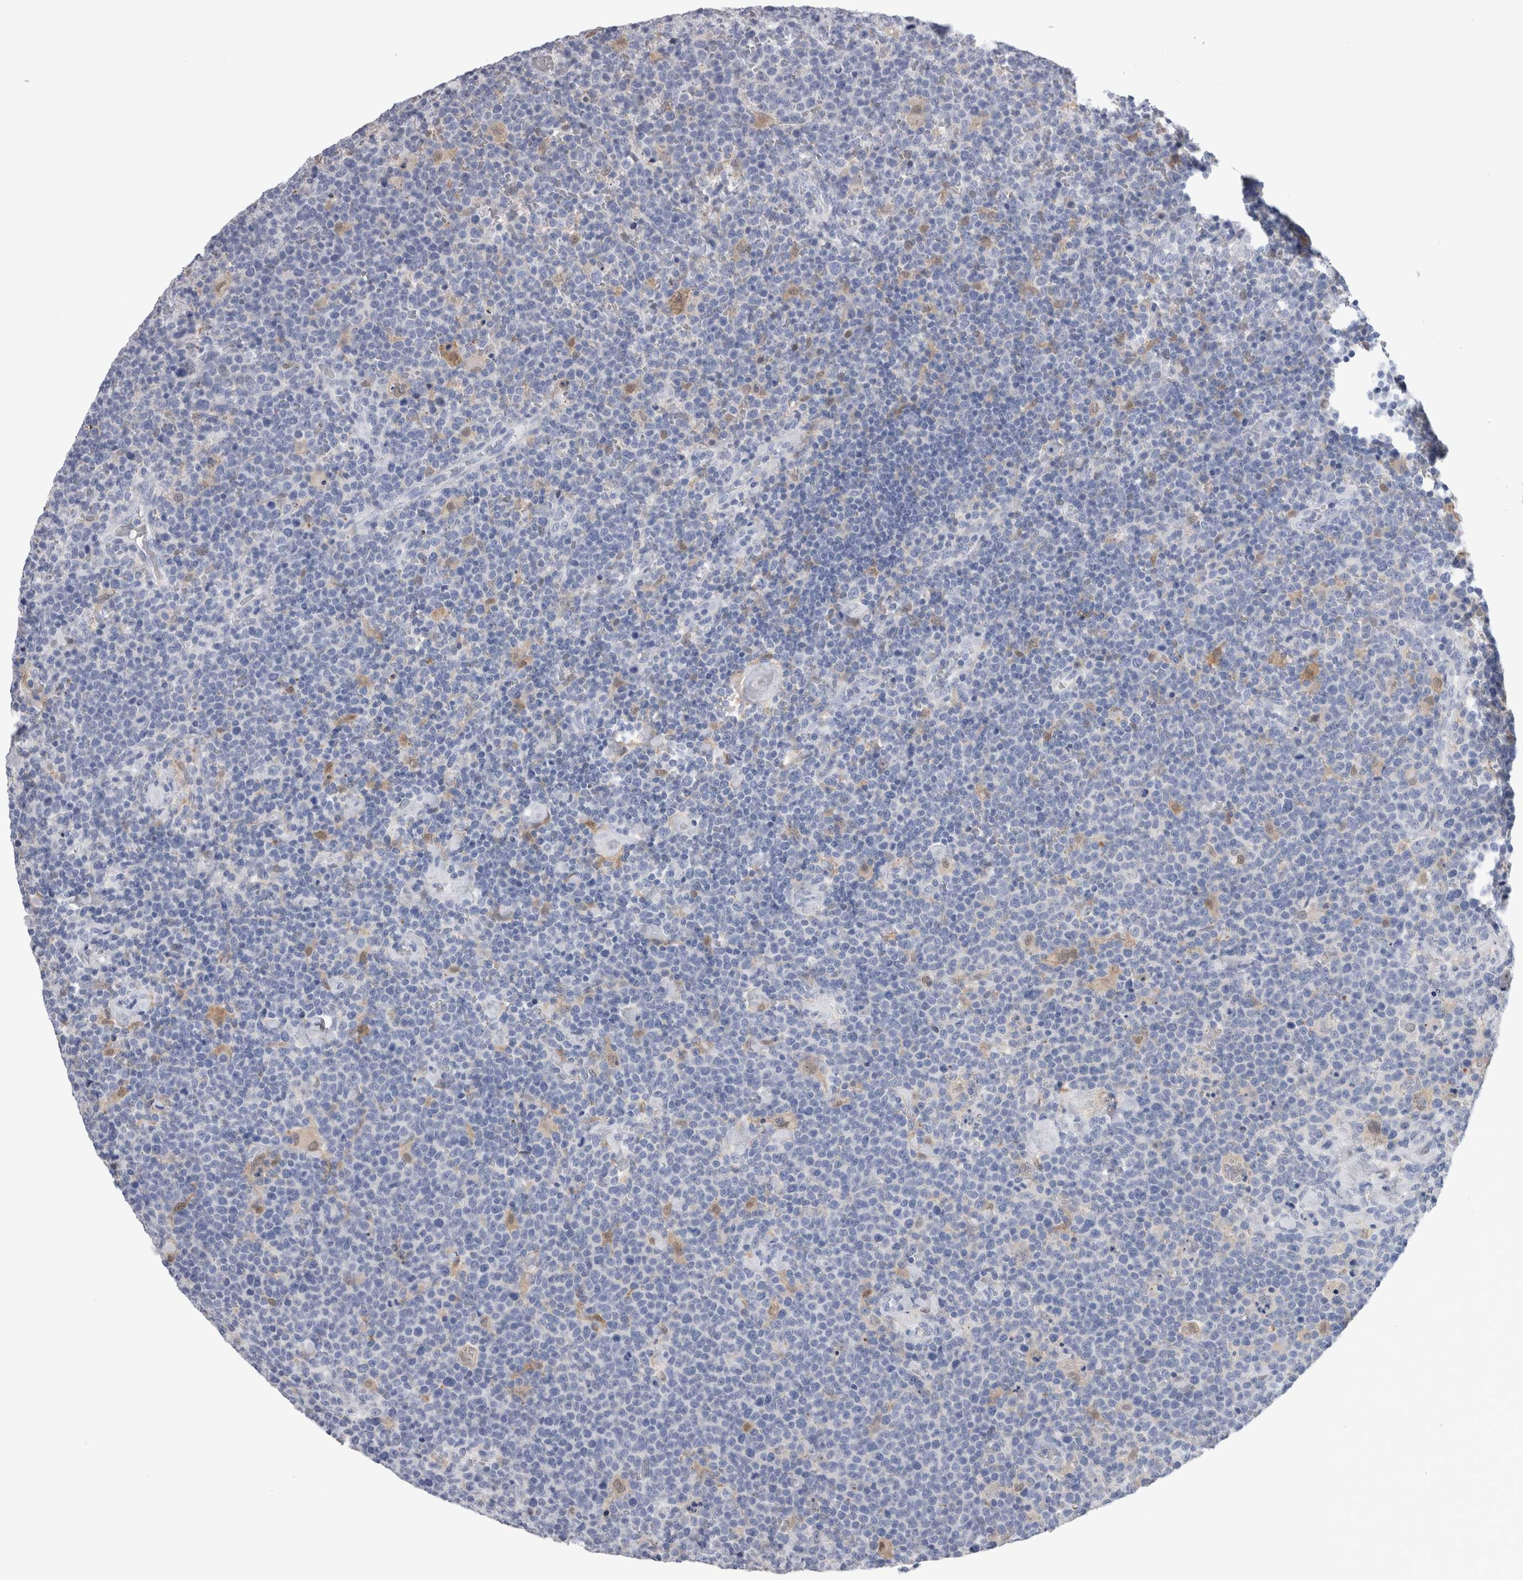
{"staining": {"intensity": "negative", "quantity": "none", "location": "none"}, "tissue": "lymphoma", "cell_type": "Tumor cells", "image_type": "cancer", "snomed": [{"axis": "morphology", "description": "Malignant lymphoma, non-Hodgkin's type, High grade"}, {"axis": "topography", "description": "Lymph node"}], "caption": "Malignant lymphoma, non-Hodgkin's type (high-grade) was stained to show a protein in brown. There is no significant positivity in tumor cells.", "gene": "CA8", "patient": {"sex": "male", "age": 61}}